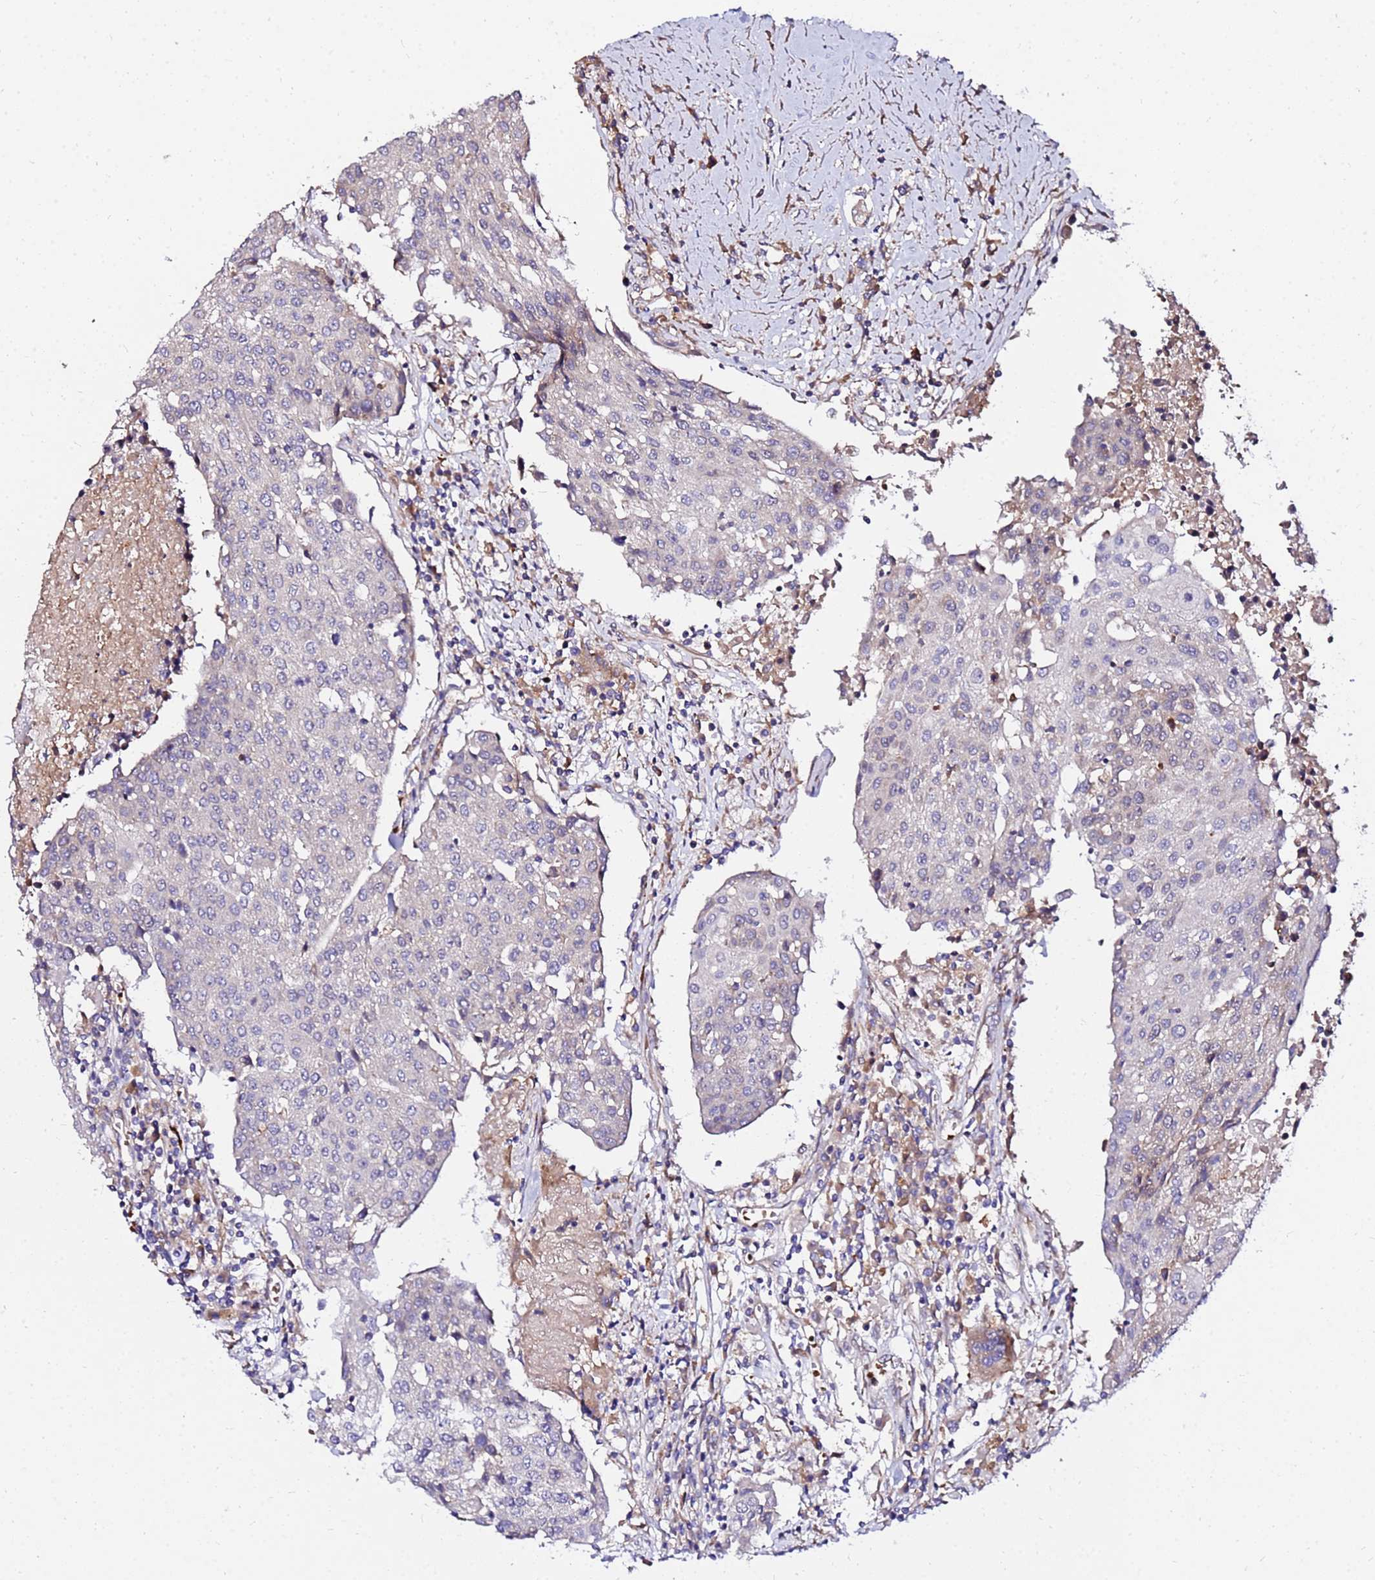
{"staining": {"intensity": "negative", "quantity": "none", "location": "none"}, "tissue": "urothelial cancer", "cell_type": "Tumor cells", "image_type": "cancer", "snomed": [{"axis": "morphology", "description": "Urothelial carcinoma, High grade"}, {"axis": "topography", "description": "Urinary bladder"}], "caption": "Immunohistochemistry (IHC) of human urothelial cancer demonstrates no staining in tumor cells.", "gene": "WWC2", "patient": {"sex": "female", "age": 85}}